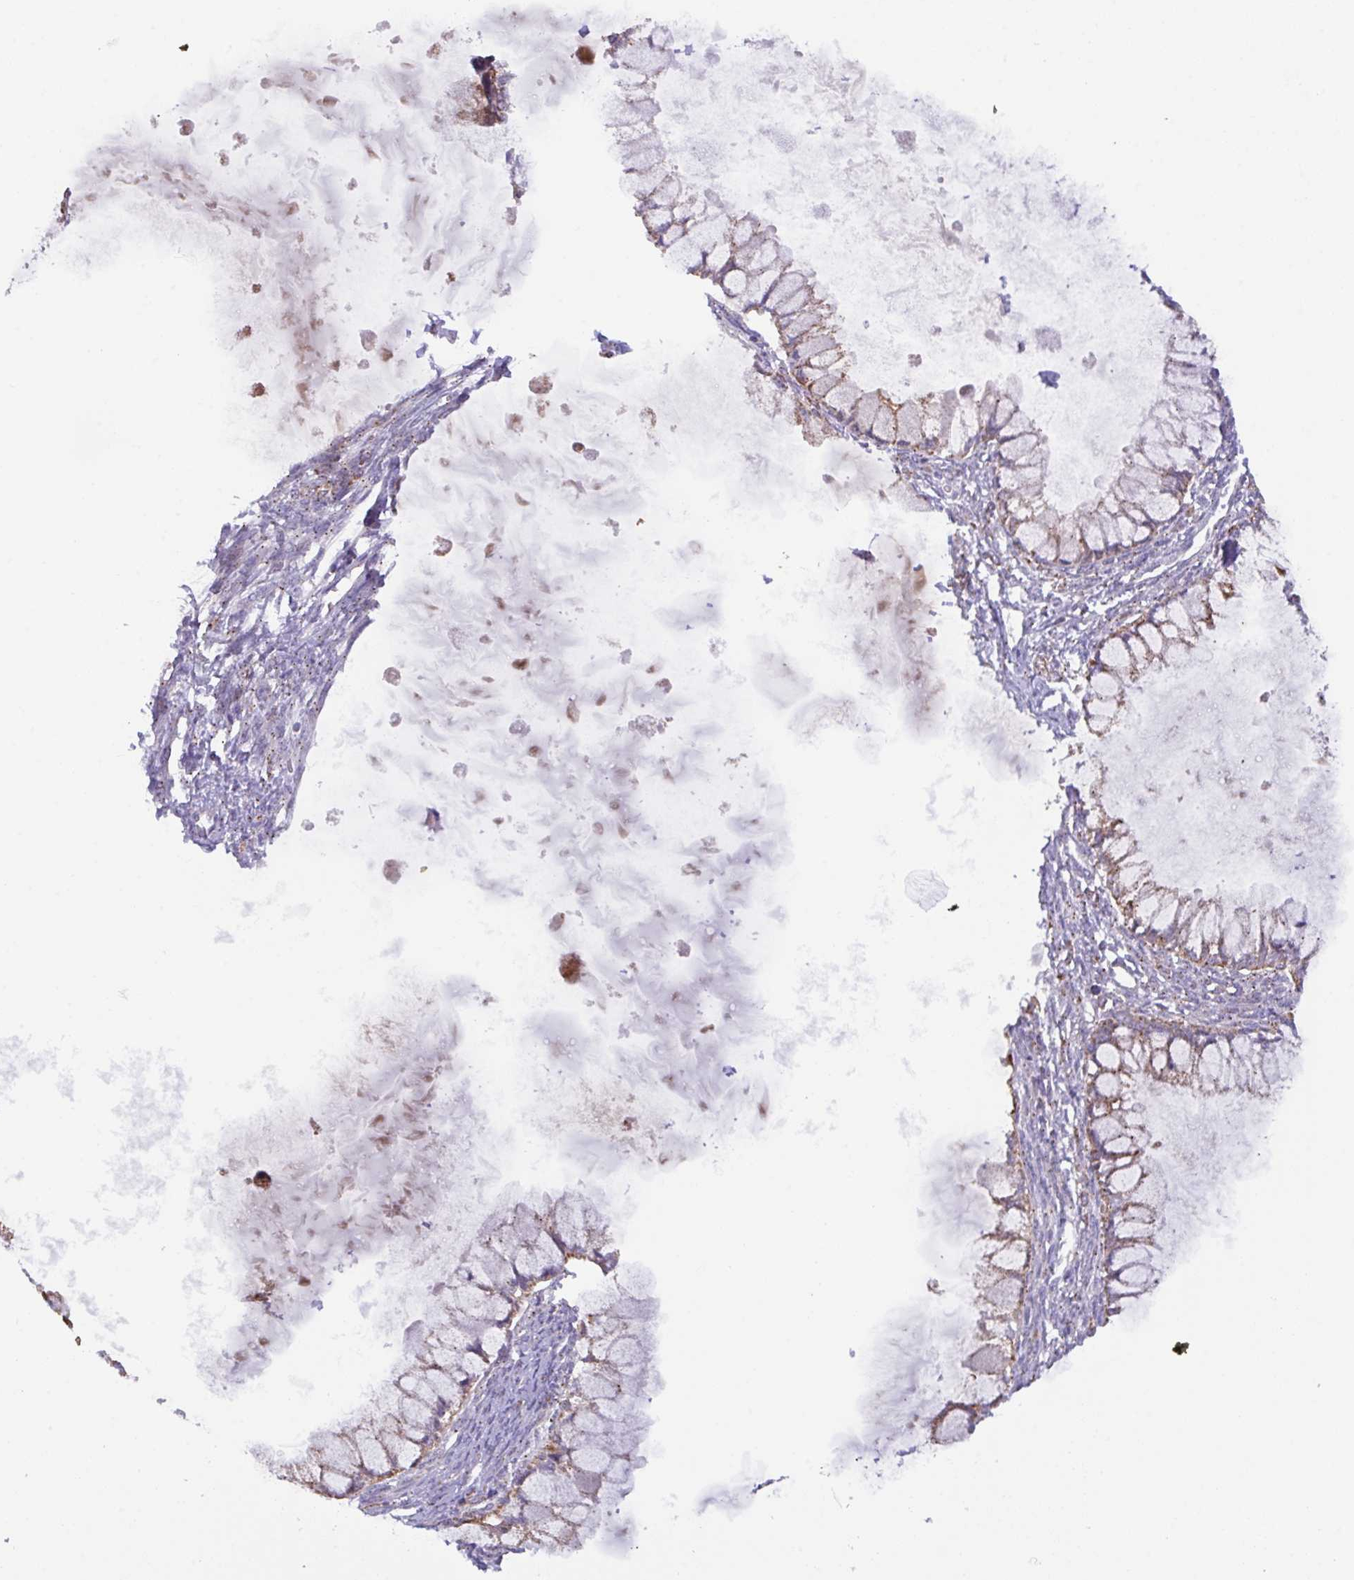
{"staining": {"intensity": "moderate", "quantity": ">75%", "location": "cytoplasmic/membranous"}, "tissue": "ovarian cancer", "cell_type": "Tumor cells", "image_type": "cancer", "snomed": [{"axis": "morphology", "description": "Cystadenocarcinoma, mucinous, NOS"}, {"axis": "topography", "description": "Ovary"}], "caption": "Protein staining displays moderate cytoplasmic/membranous expression in about >75% of tumor cells in ovarian mucinous cystadenocarcinoma.", "gene": "CHDH", "patient": {"sex": "female", "age": 34}}